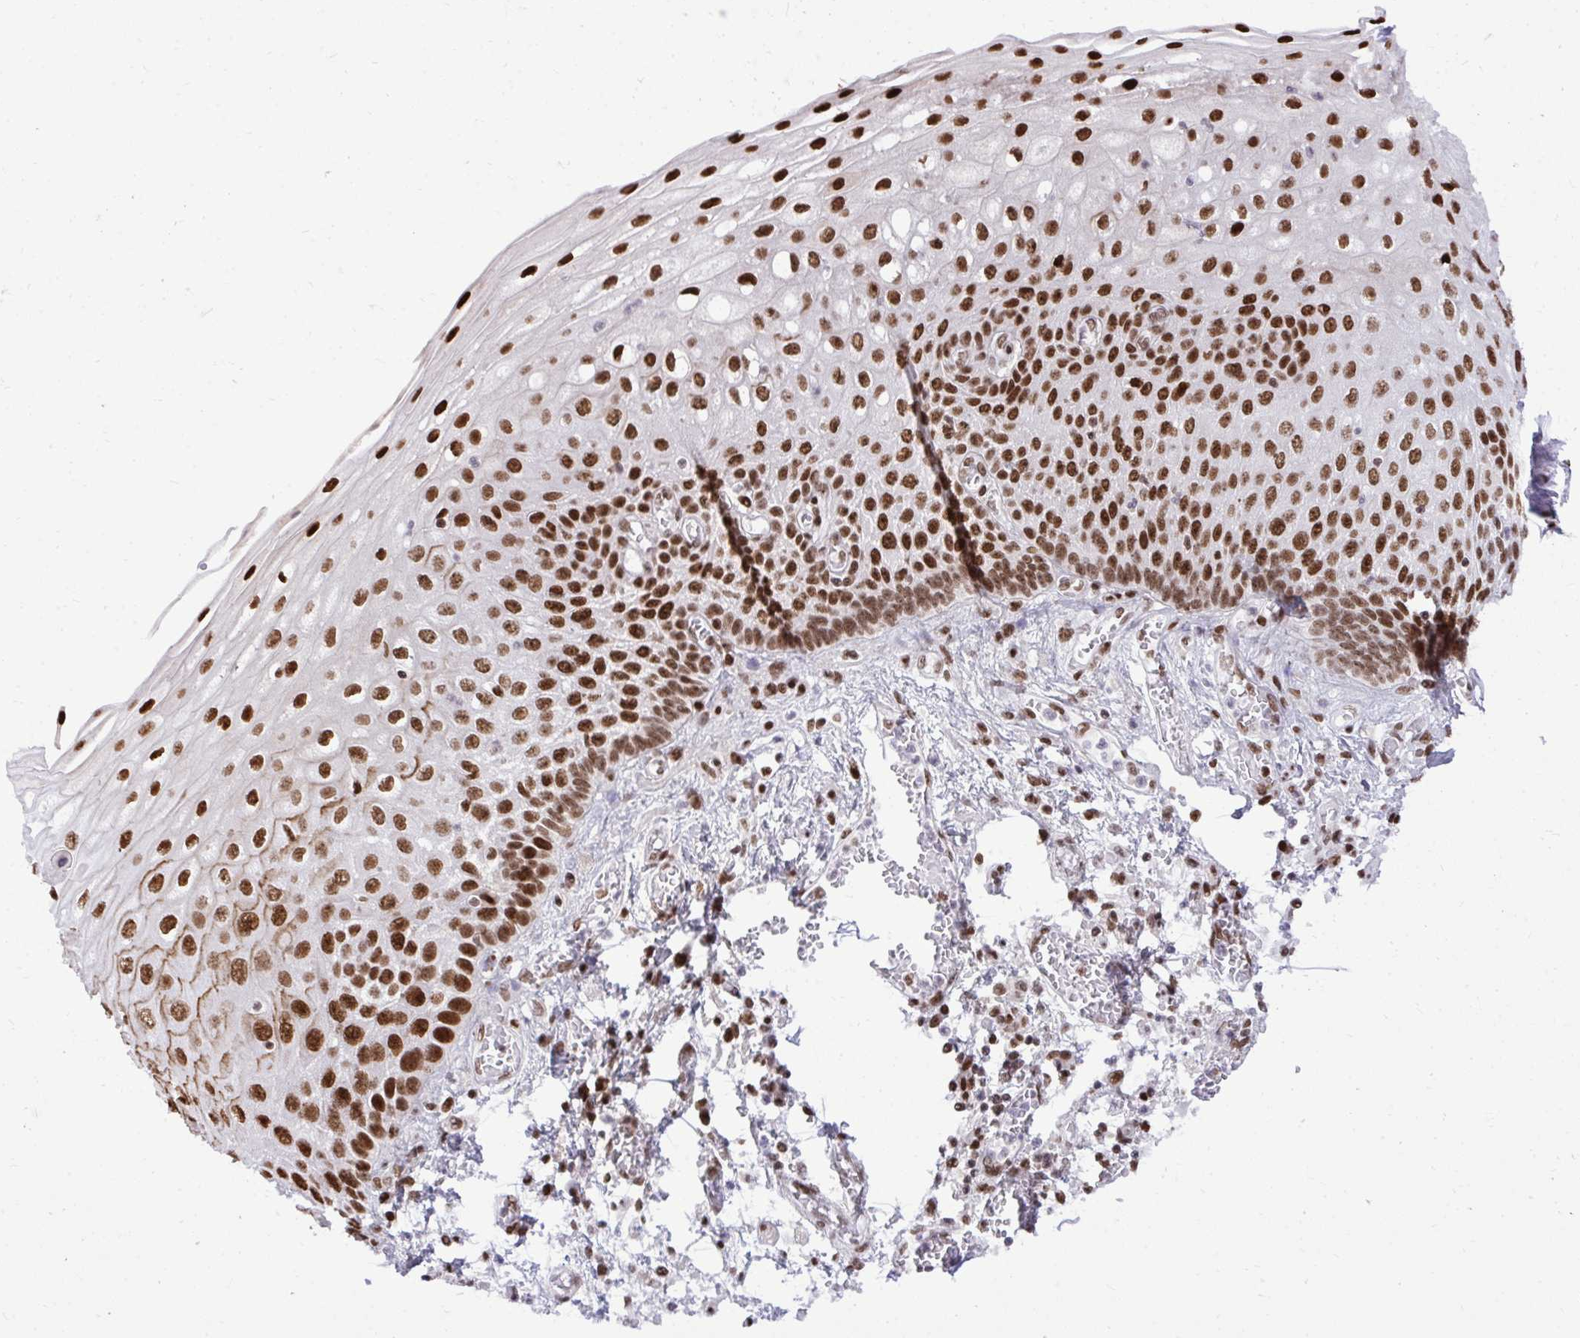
{"staining": {"intensity": "strong", "quantity": ">75%", "location": "cytoplasmic/membranous,nuclear"}, "tissue": "esophagus", "cell_type": "Squamous epithelial cells", "image_type": "normal", "snomed": [{"axis": "morphology", "description": "Normal tissue, NOS"}, {"axis": "morphology", "description": "Adenocarcinoma, NOS"}, {"axis": "topography", "description": "Esophagus"}], "caption": "A high-resolution micrograph shows immunohistochemistry staining of benign esophagus, which shows strong cytoplasmic/membranous,nuclear staining in approximately >75% of squamous epithelial cells. The protein is shown in brown color, while the nuclei are stained blue.", "gene": "CDYL", "patient": {"sex": "male", "age": 81}}